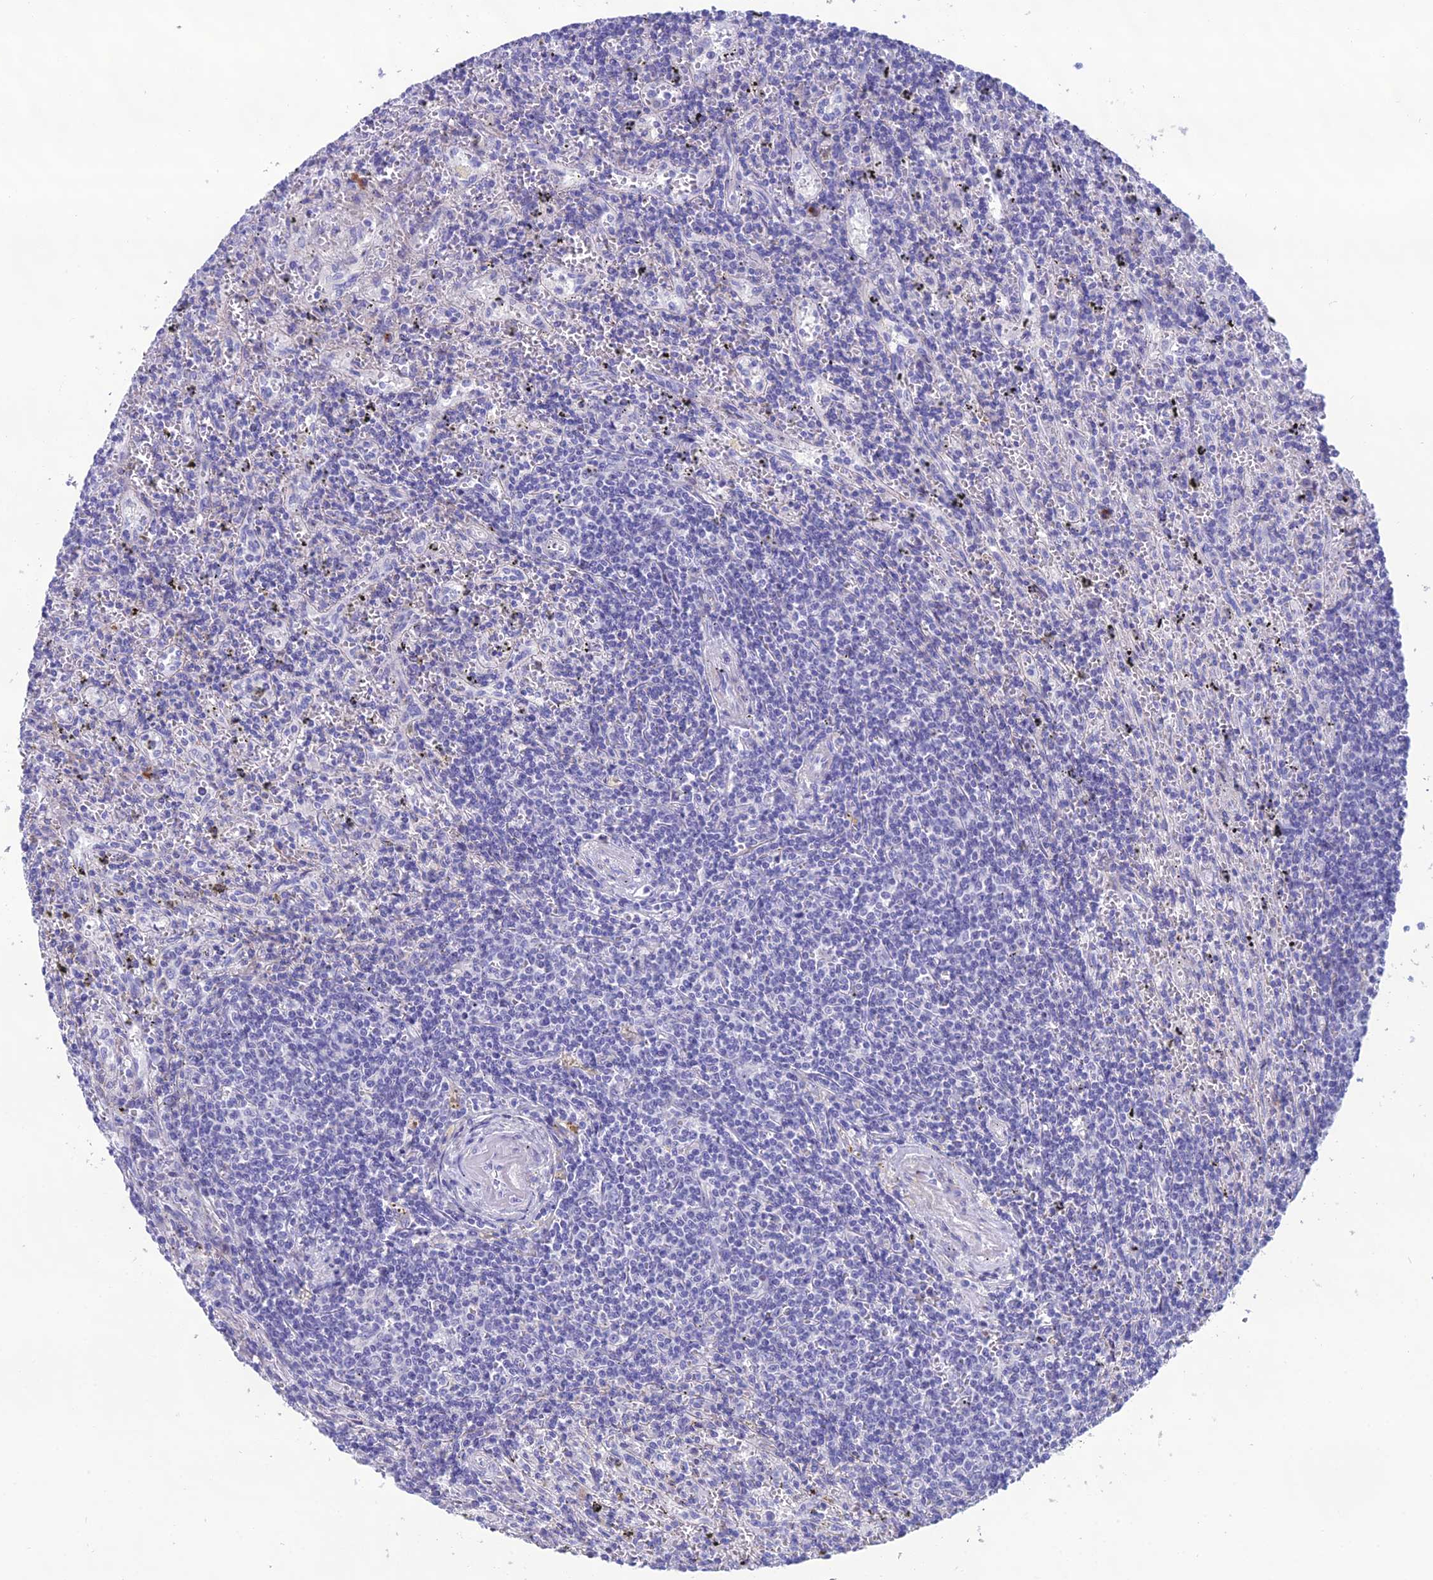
{"staining": {"intensity": "negative", "quantity": "none", "location": "none"}, "tissue": "lymphoma", "cell_type": "Tumor cells", "image_type": "cancer", "snomed": [{"axis": "morphology", "description": "Malignant lymphoma, non-Hodgkin's type, Low grade"}, {"axis": "topography", "description": "Spleen"}], "caption": "This is an immunohistochemistry histopathology image of human malignant lymphoma, non-Hodgkin's type (low-grade). There is no staining in tumor cells.", "gene": "OR56B1", "patient": {"sex": "male", "age": 76}}